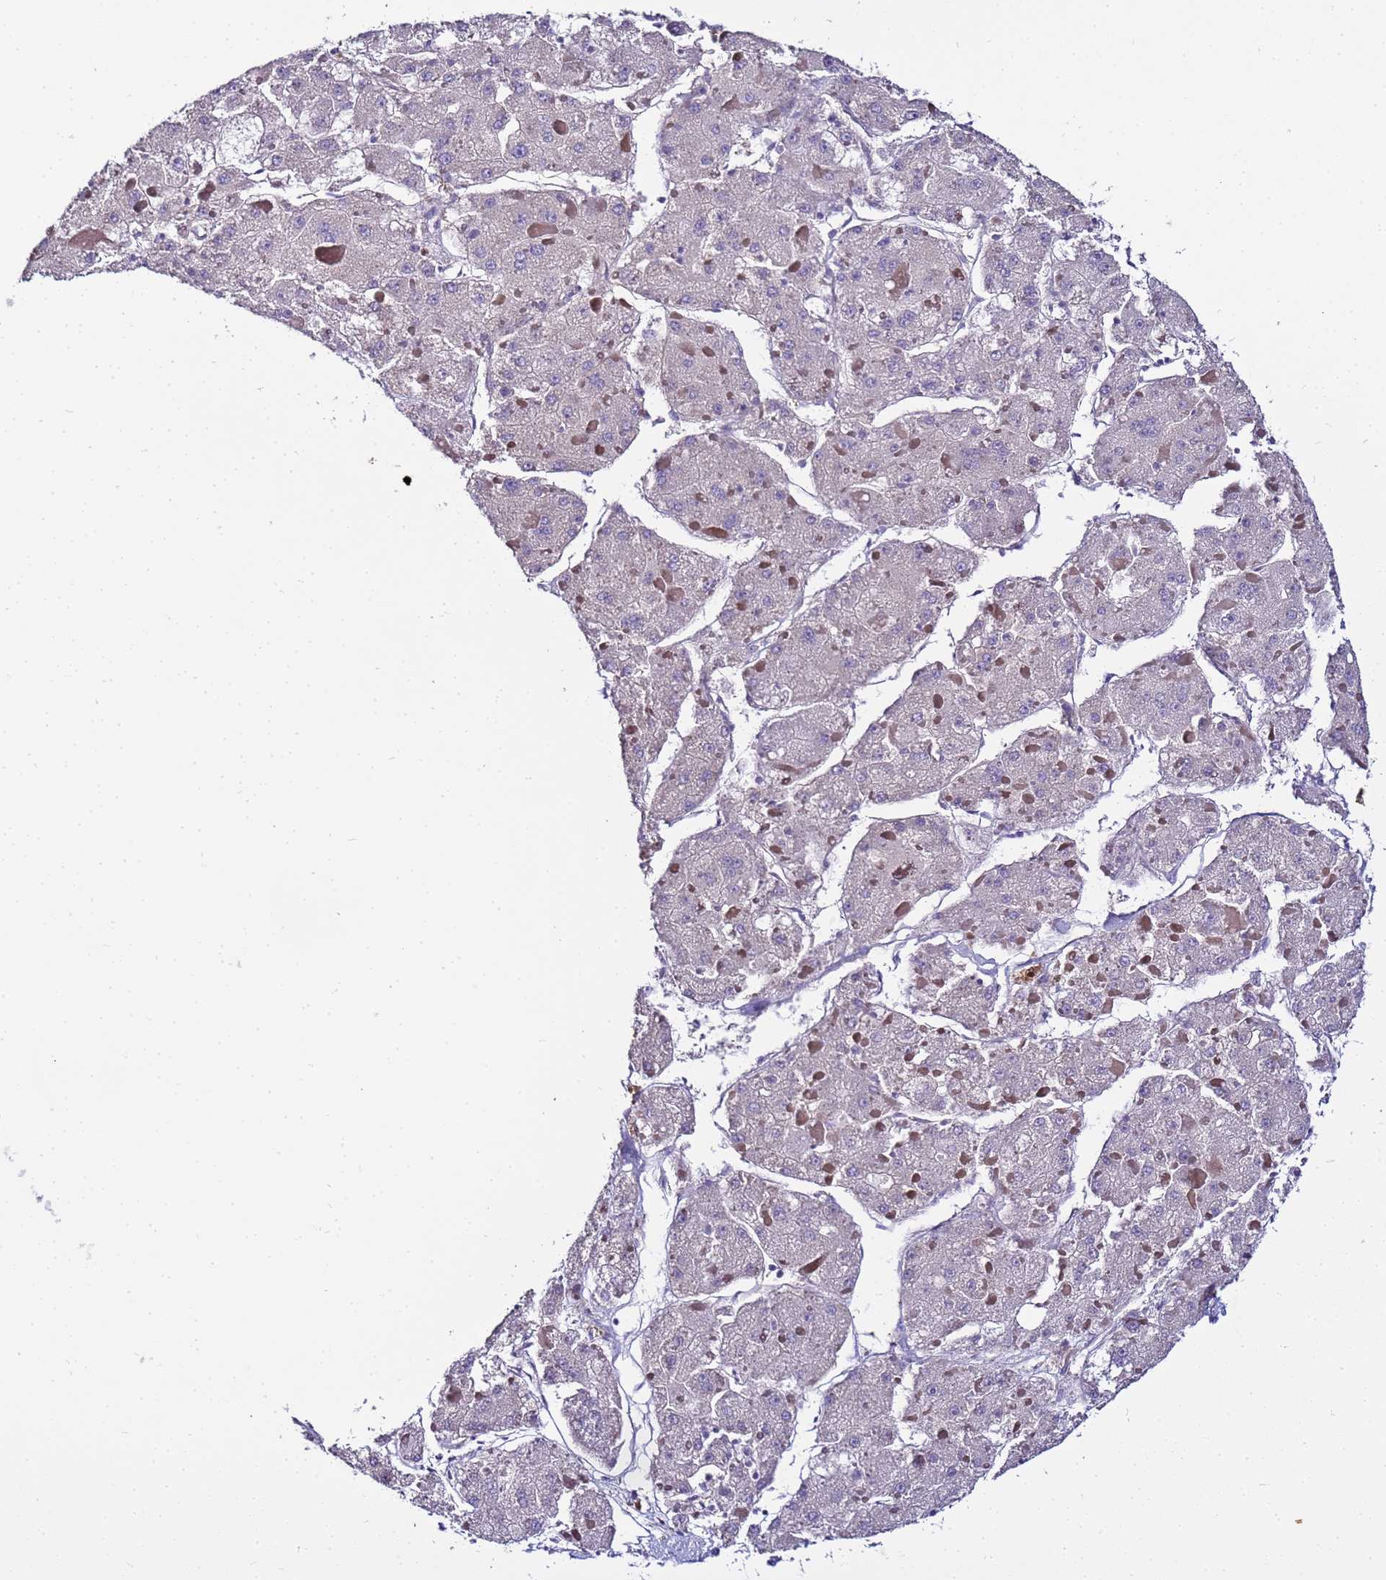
{"staining": {"intensity": "negative", "quantity": "none", "location": "none"}, "tissue": "liver cancer", "cell_type": "Tumor cells", "image_type": "cancer", "snomed": [{"axis": "morphology", "description": "Carcinoma, Hepatocellular, NOS"}, {"axis": "topography", "description": "Liver"}], "caption": "Immunohistochemical staining of human hepatocellular carcinoma (liver) demonstrates no significant staining in tumor cells.", "gene": "FAM166B", "patient": {"sex": "female", "age": 73}}